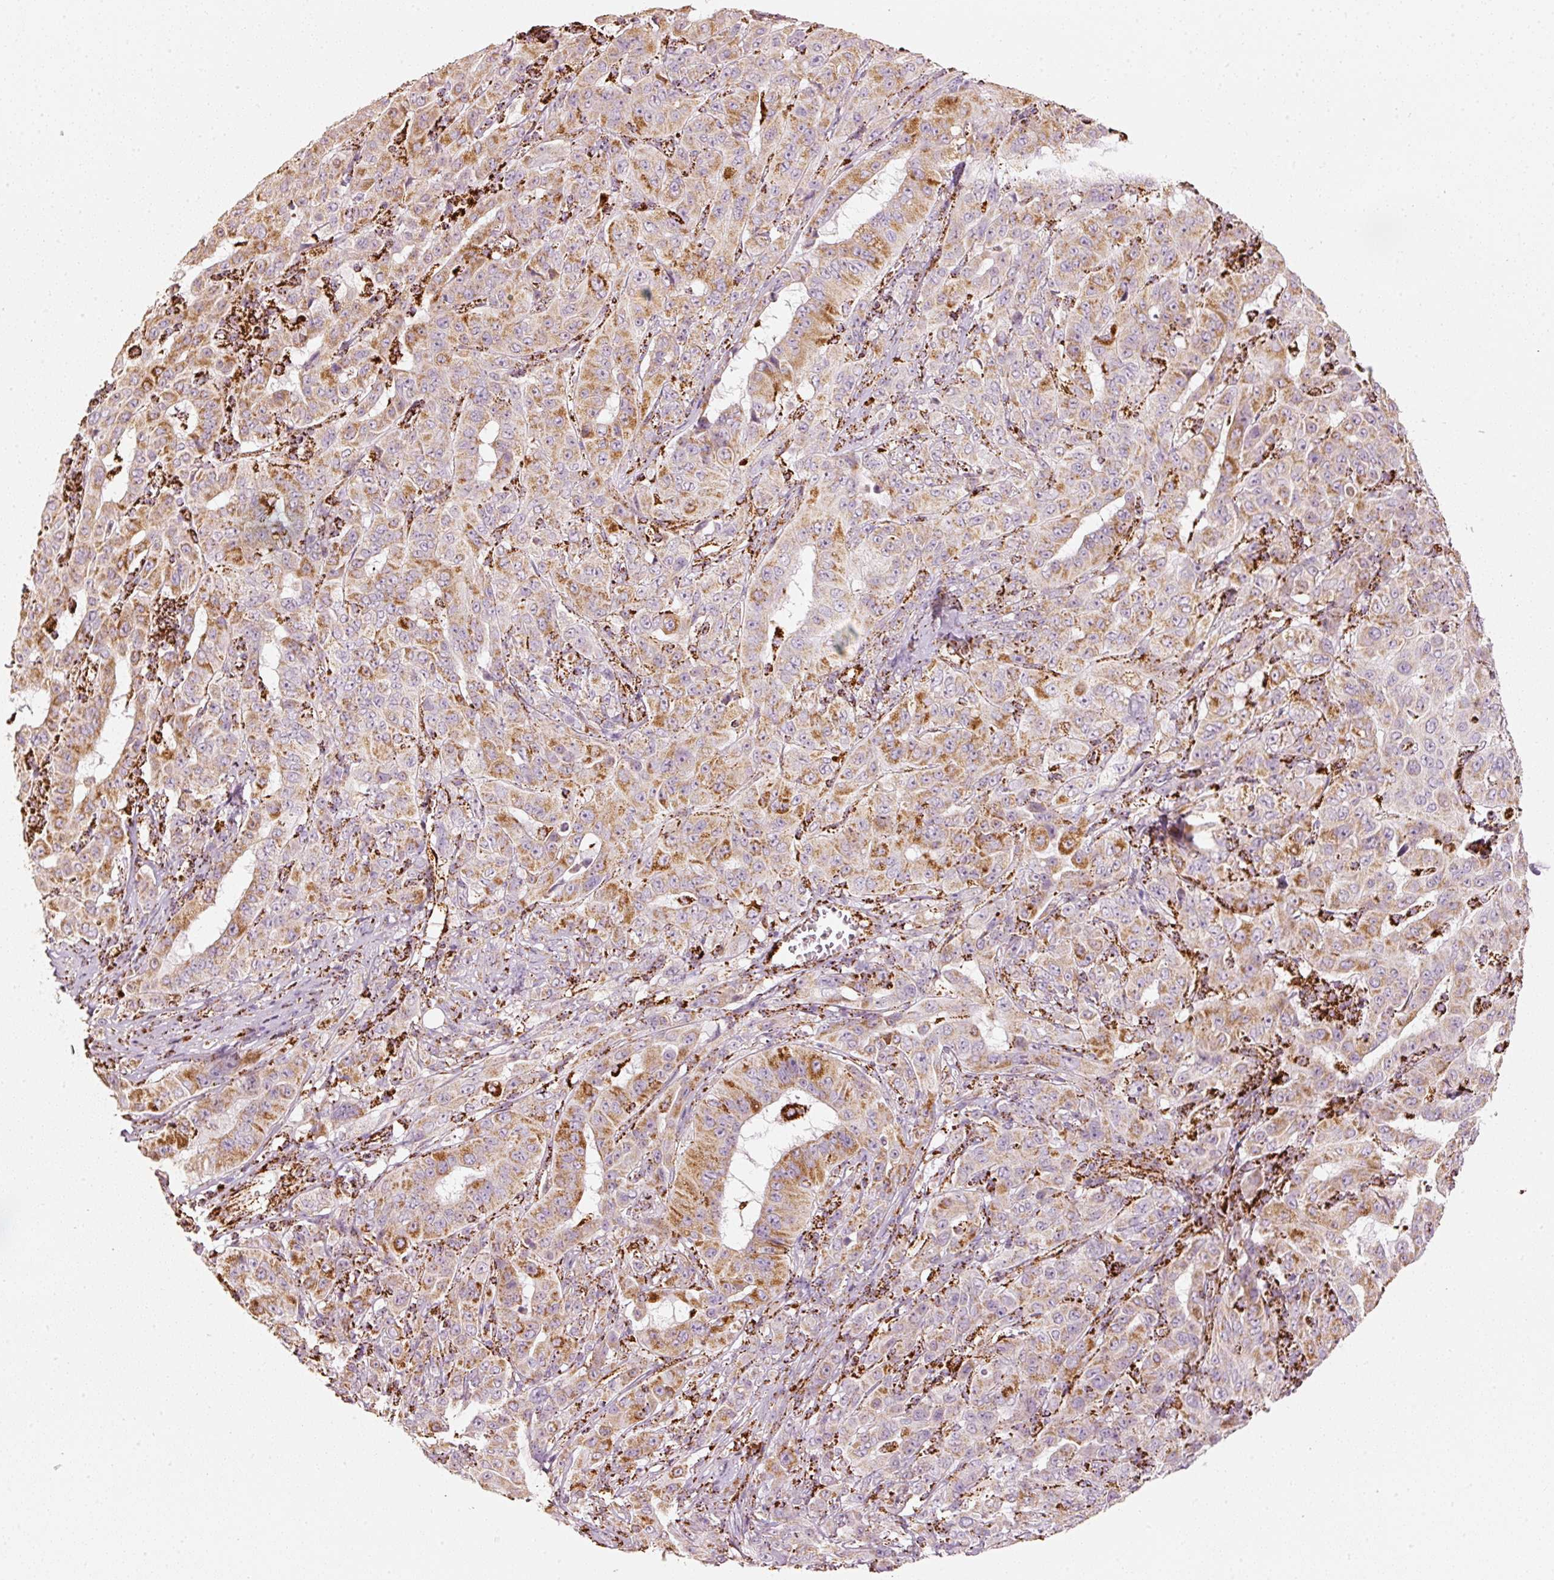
{"staining": {"intensity": "moderate", "quantity": ">75%", "location": "cytoplasmic/membranous"}, "tissue": "pancreatic cancer", "cell_type": "Tumor cells", "image_type": "cancer", "snomed": [{"axis": "morphology", "description": "Adenocarcinoma, NOS"}, {"axis": "topography", "description": "Pancreas"}], "caption": "Protein staining displays moderate cytoplasmic/membranous positivity in approximately >75% of tumor cells in pancreatic adenocarcinoma.", "gene": "UQCRC1", "patient": {"sex": "male", "age": 63}}